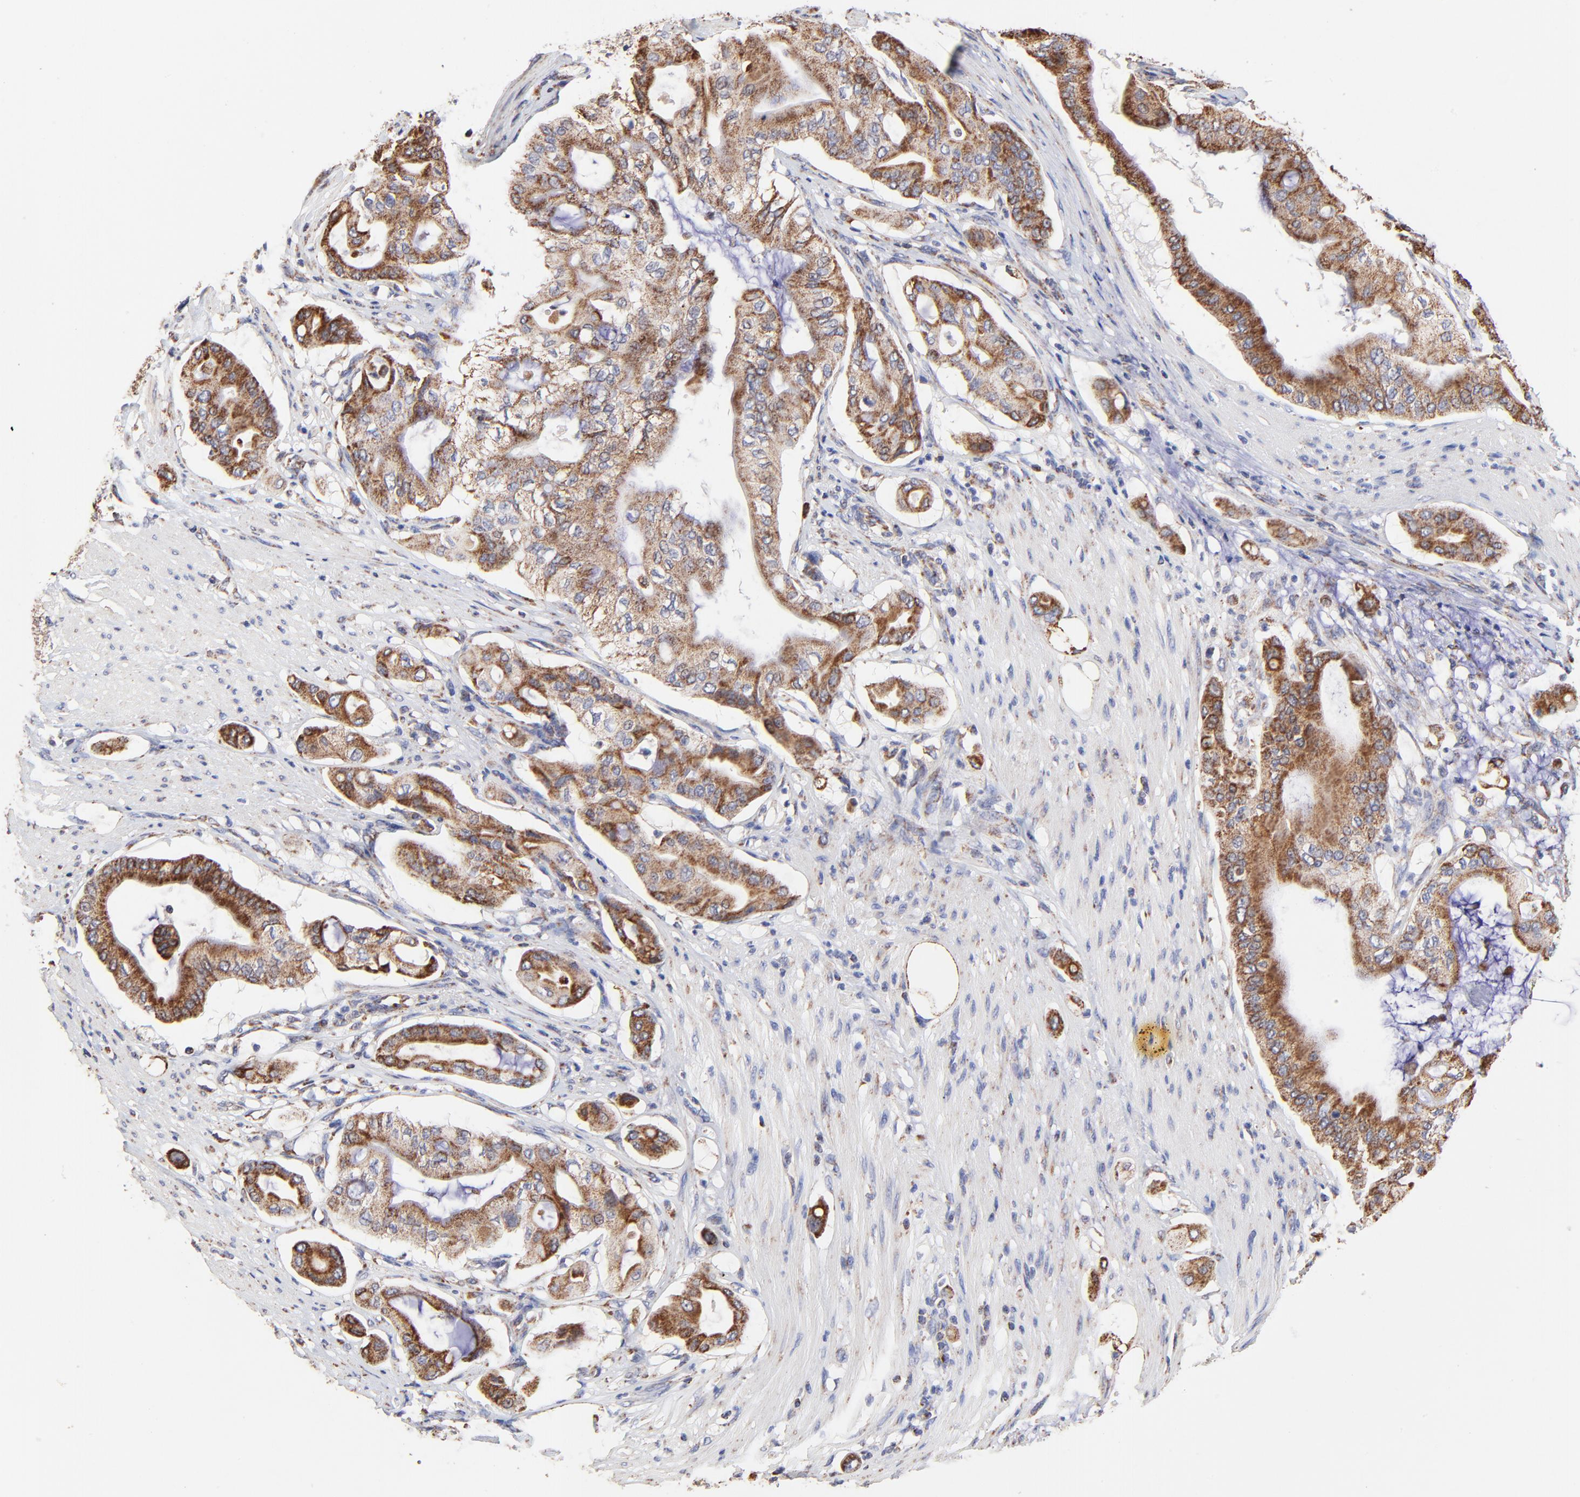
{"staining": {"intensity": "strong", "quantity": ">75%", "location": "cytoplasmic/membranous"}, "tissue": "pancreatic cancer", "cell_type": "Tumor cells", "image_type": "cancer", "snomed": [{"axis": "morphology", "description": "Adenocarcinoma, NOS"}, {"axis": "morphology", "description": "Adenocarcinoma, metastatic, NOS"}, {"axis": "topography", "description": "Lymph node"}, {"axis": "topography", "description": "Pancreas"}, {"axis": "topography", "description": "Duodenum"}], "caption": "An immunohistochemistry histopathology image of neoplastic tissue is shown. Protein staining in brown labels strong cytoplasmic/membranous positivity in adenocarcinoma (pancreatic) within tumor cells.", "gene": "SSBP1", "patient": {"sex": "female", "age": 64}}